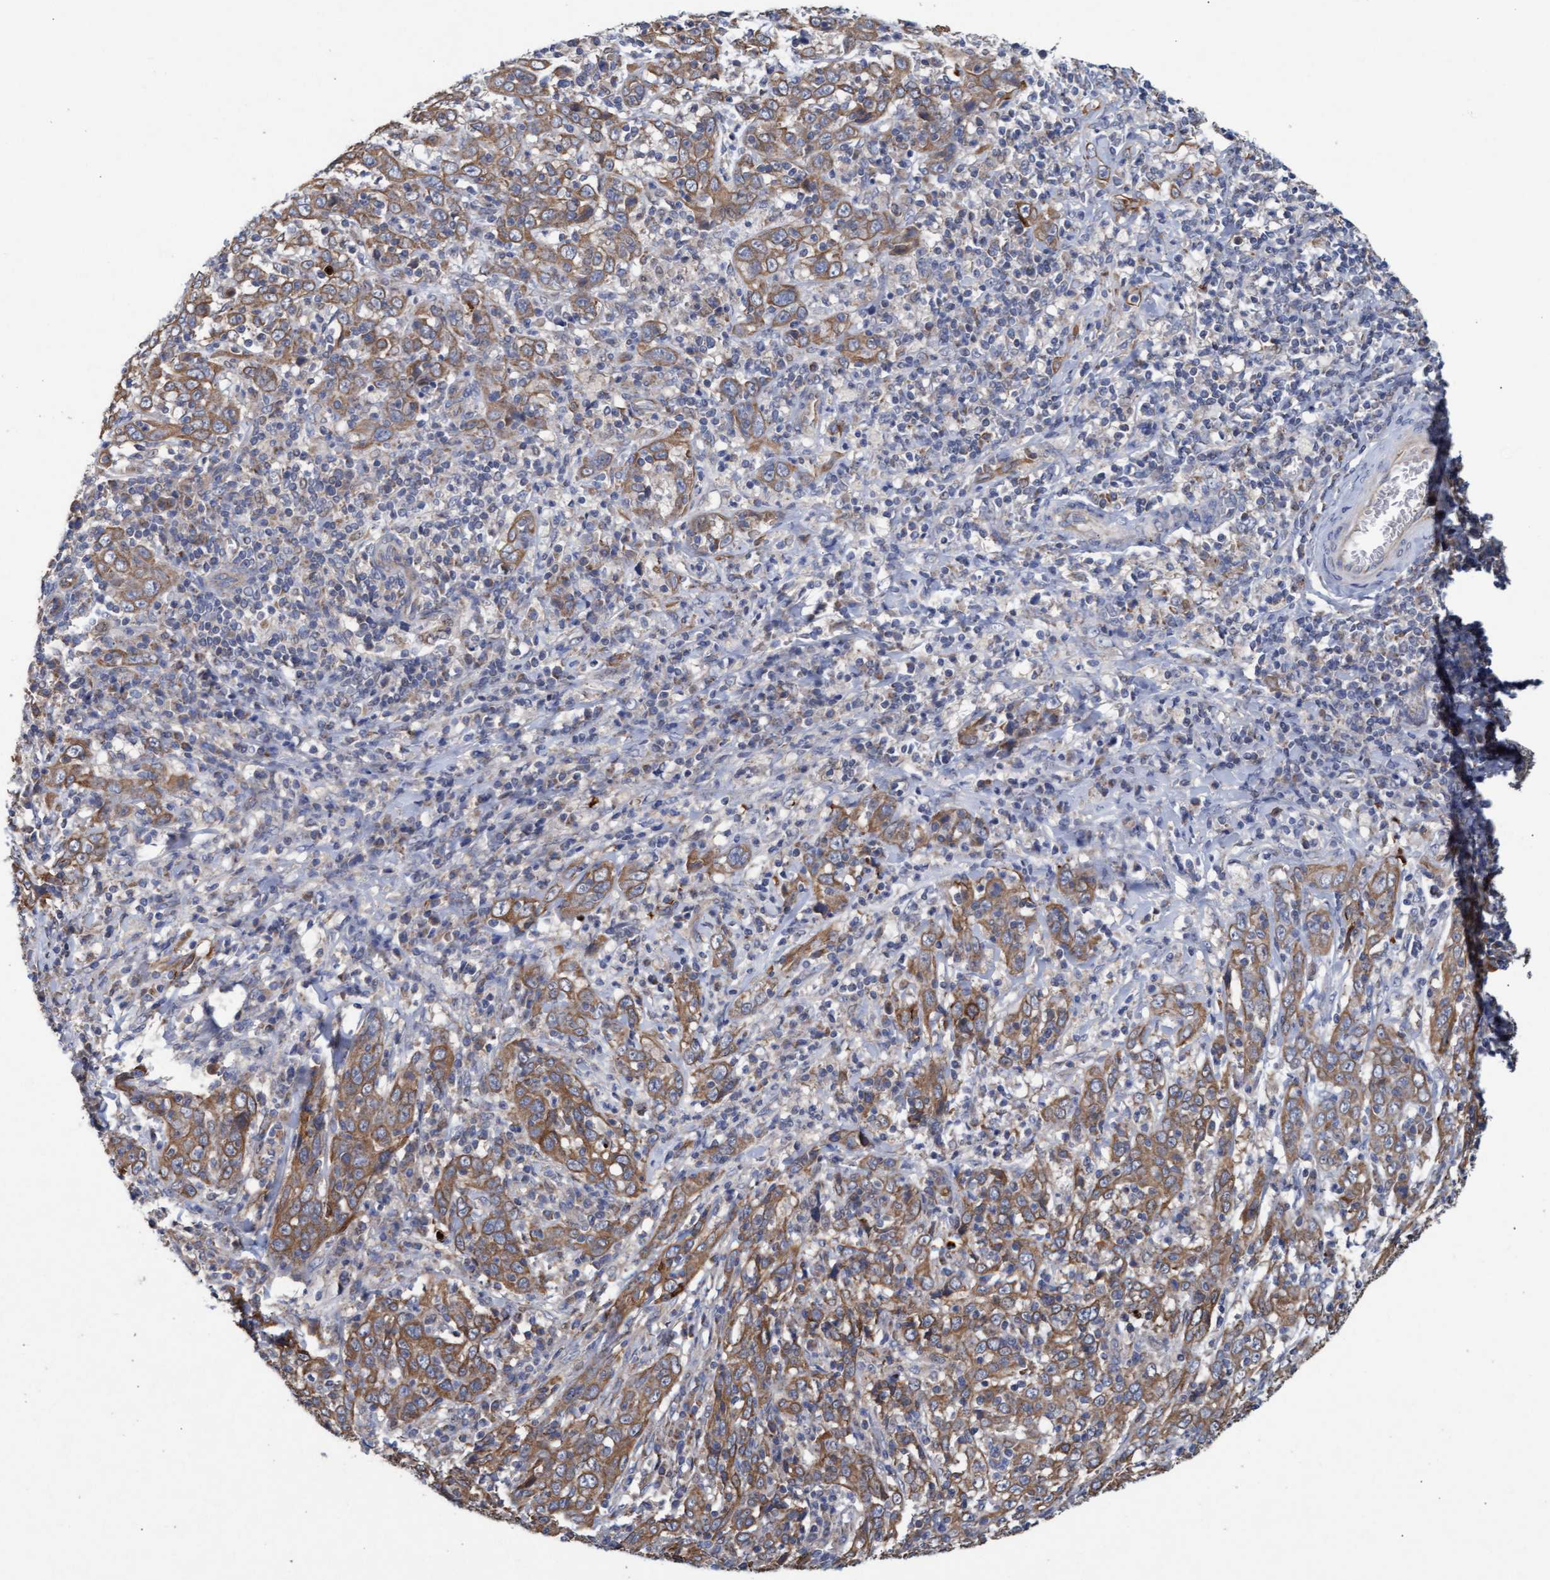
{"staining": {"intensity": "moderate", "quantity": ">75%", "location": "cytoplasmic/membranous"}, "tissue": "cervical cancer", "cell_type": "Tumor cells", "image_type": "cancer", "snomed": [{"axis": "morphology", "description": "Squamous cell carcinoma, NOS"}, {"axis": "topography", "description": "Cervix"}], "caption": "About >75% of tumor cells in human squamous cell carcinoma (cervical) reveal moderate cytoplasmic/membranous protein staining as visualized by brown immunohistochemical staining.", "gene": "MRPL38", "patient": {"sex": "female", "age": 46}}